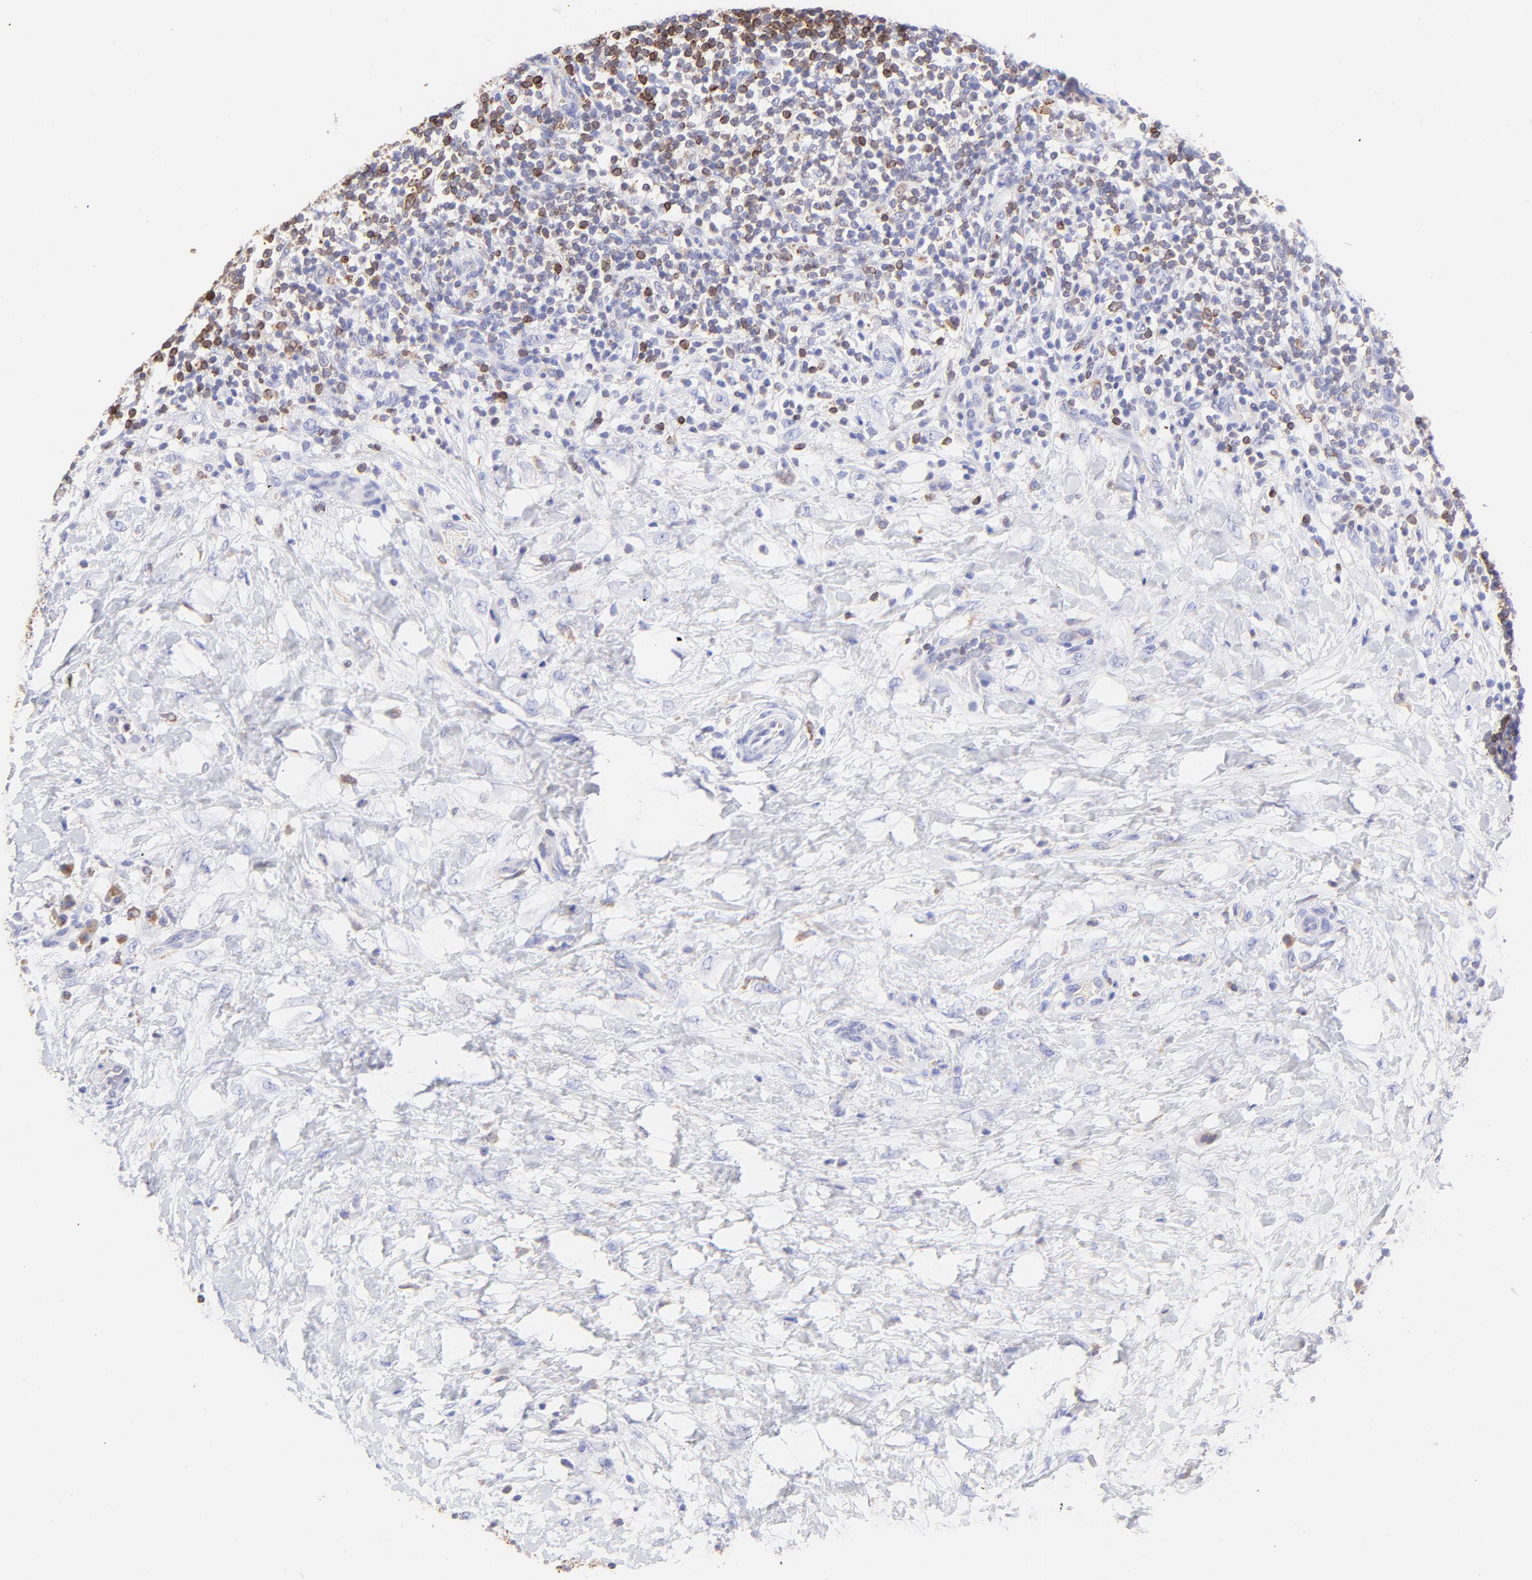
{"staining": {"intensity": "strong", "quantity": "25%-75%", "location": "cytoplasmic/membranous"}, "tissue": "lymphoma", "cell_type": "Tumor cells", "image_type": "cancer", "snomed": [{"axis": "morphology", "description": "Malignant lymphoma, non-Hodgkin's type, Low grade"}, {"axis": "topography", "description": "Lymph node"}], "caption": "Immunohistochemistry (IHC) (DAB) staining of low-grade malignant lymphoma, non-Hodgkin's type reveals strong cytoplasmic/membranous protein positivity in about 25%-75% of tumor cells. Immunohistochemistry (IHC) stains the protein in brown and the nuclei are stained blue.", "gene": "IRAG2", "patient": {"sex": "female", "age": 76}}